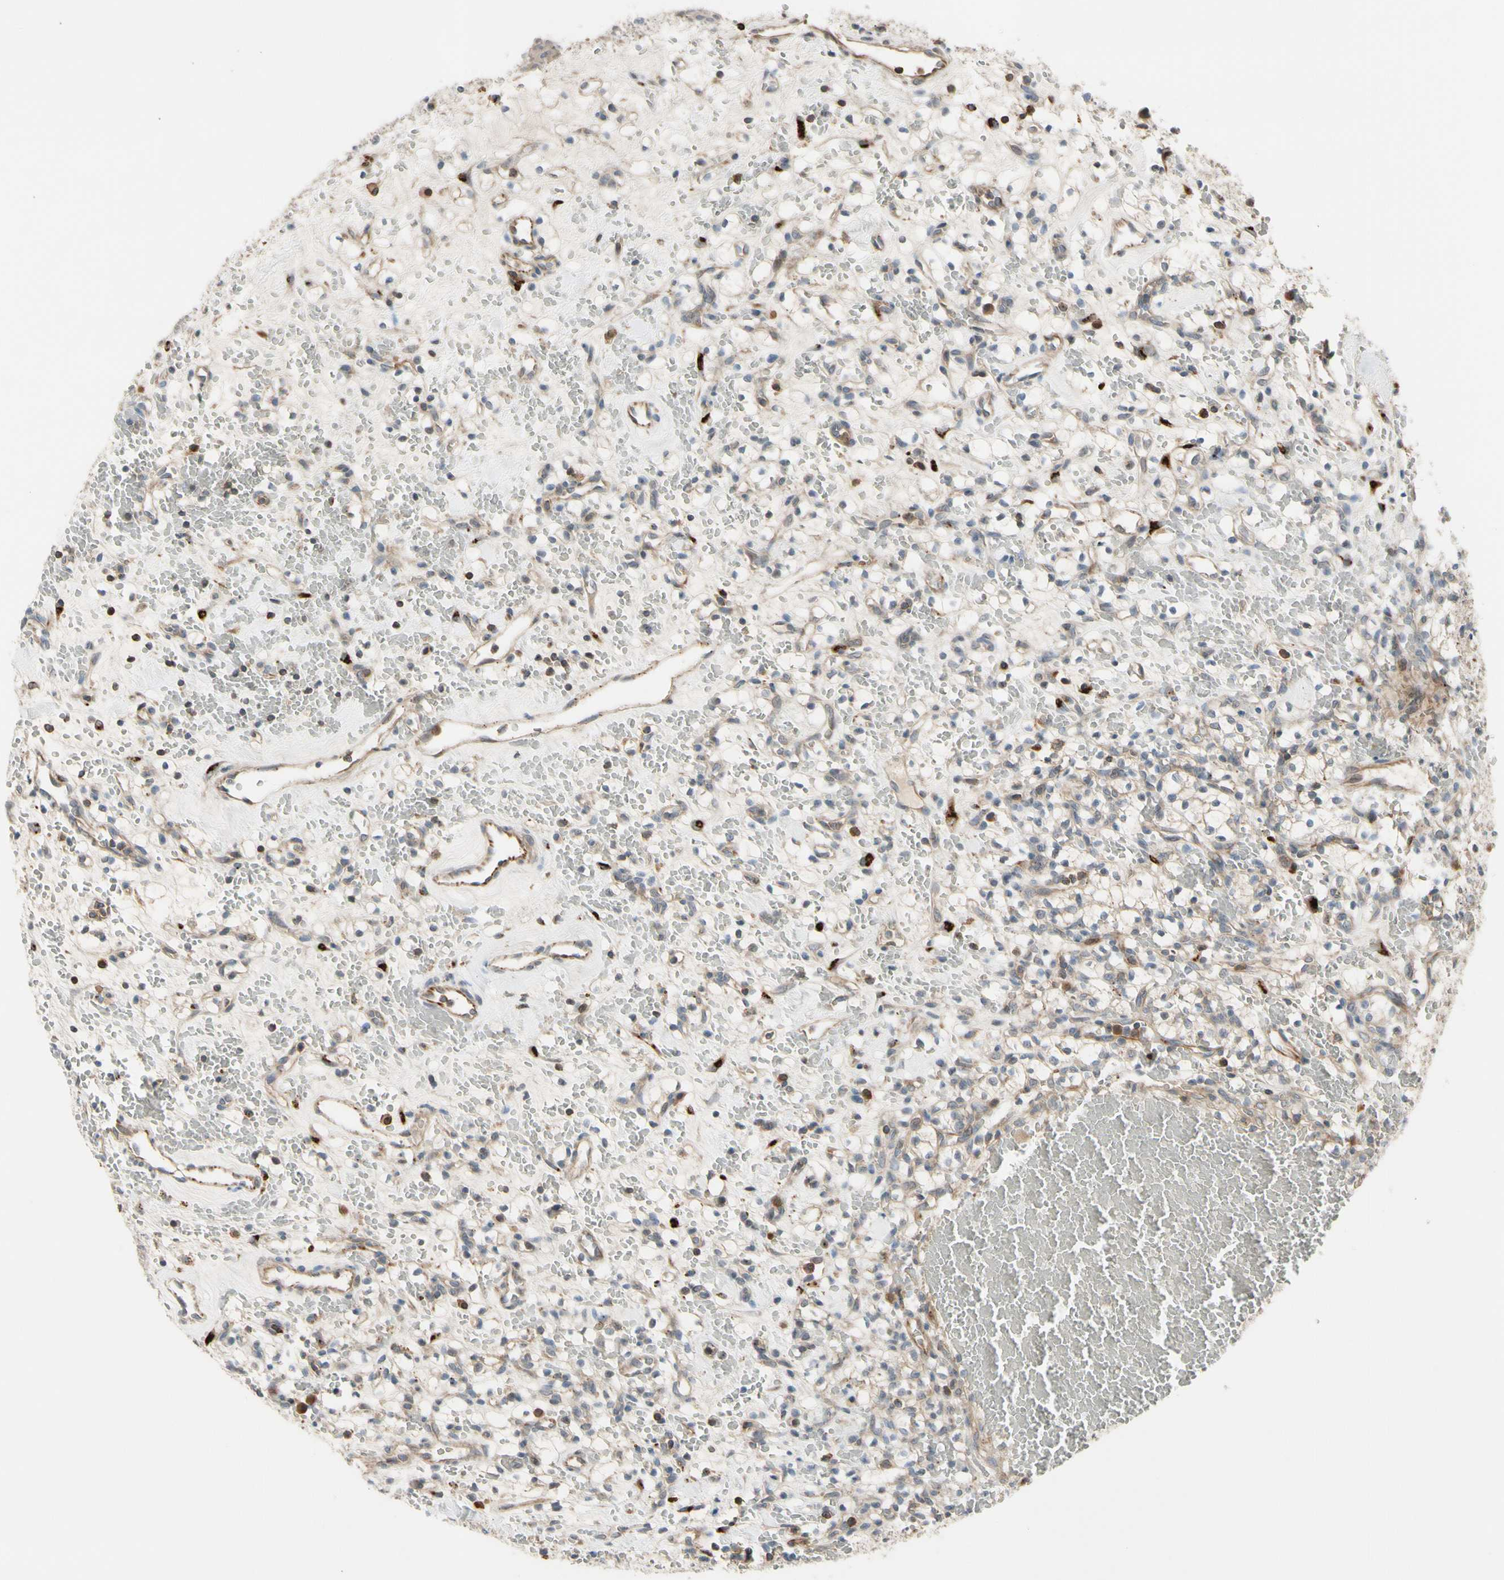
{"staining": {"intensity": "weak", "quantity": "<25%", "location": "cytoplasmic/membranous"}, "tissue": "renal cancer", "cell_type": "Tumor cells", "image_type": "cancer", "snomed": [{"axis": "morphology", "description": "Adenocarcinoma, NOS"}, {"axis": "topography", "description": "Kidney"}], "caption": "High power microscopy micrograph of an immunohistochemistry photomicrograph of renal adenocarcinoma, revealing no significant expression in tumor cells. (DAB immunohistochemistry (IHC) with hematoxylin counter stain).", "gene": "GALNT5", "patient": {"sex": "female", "age": 60}}